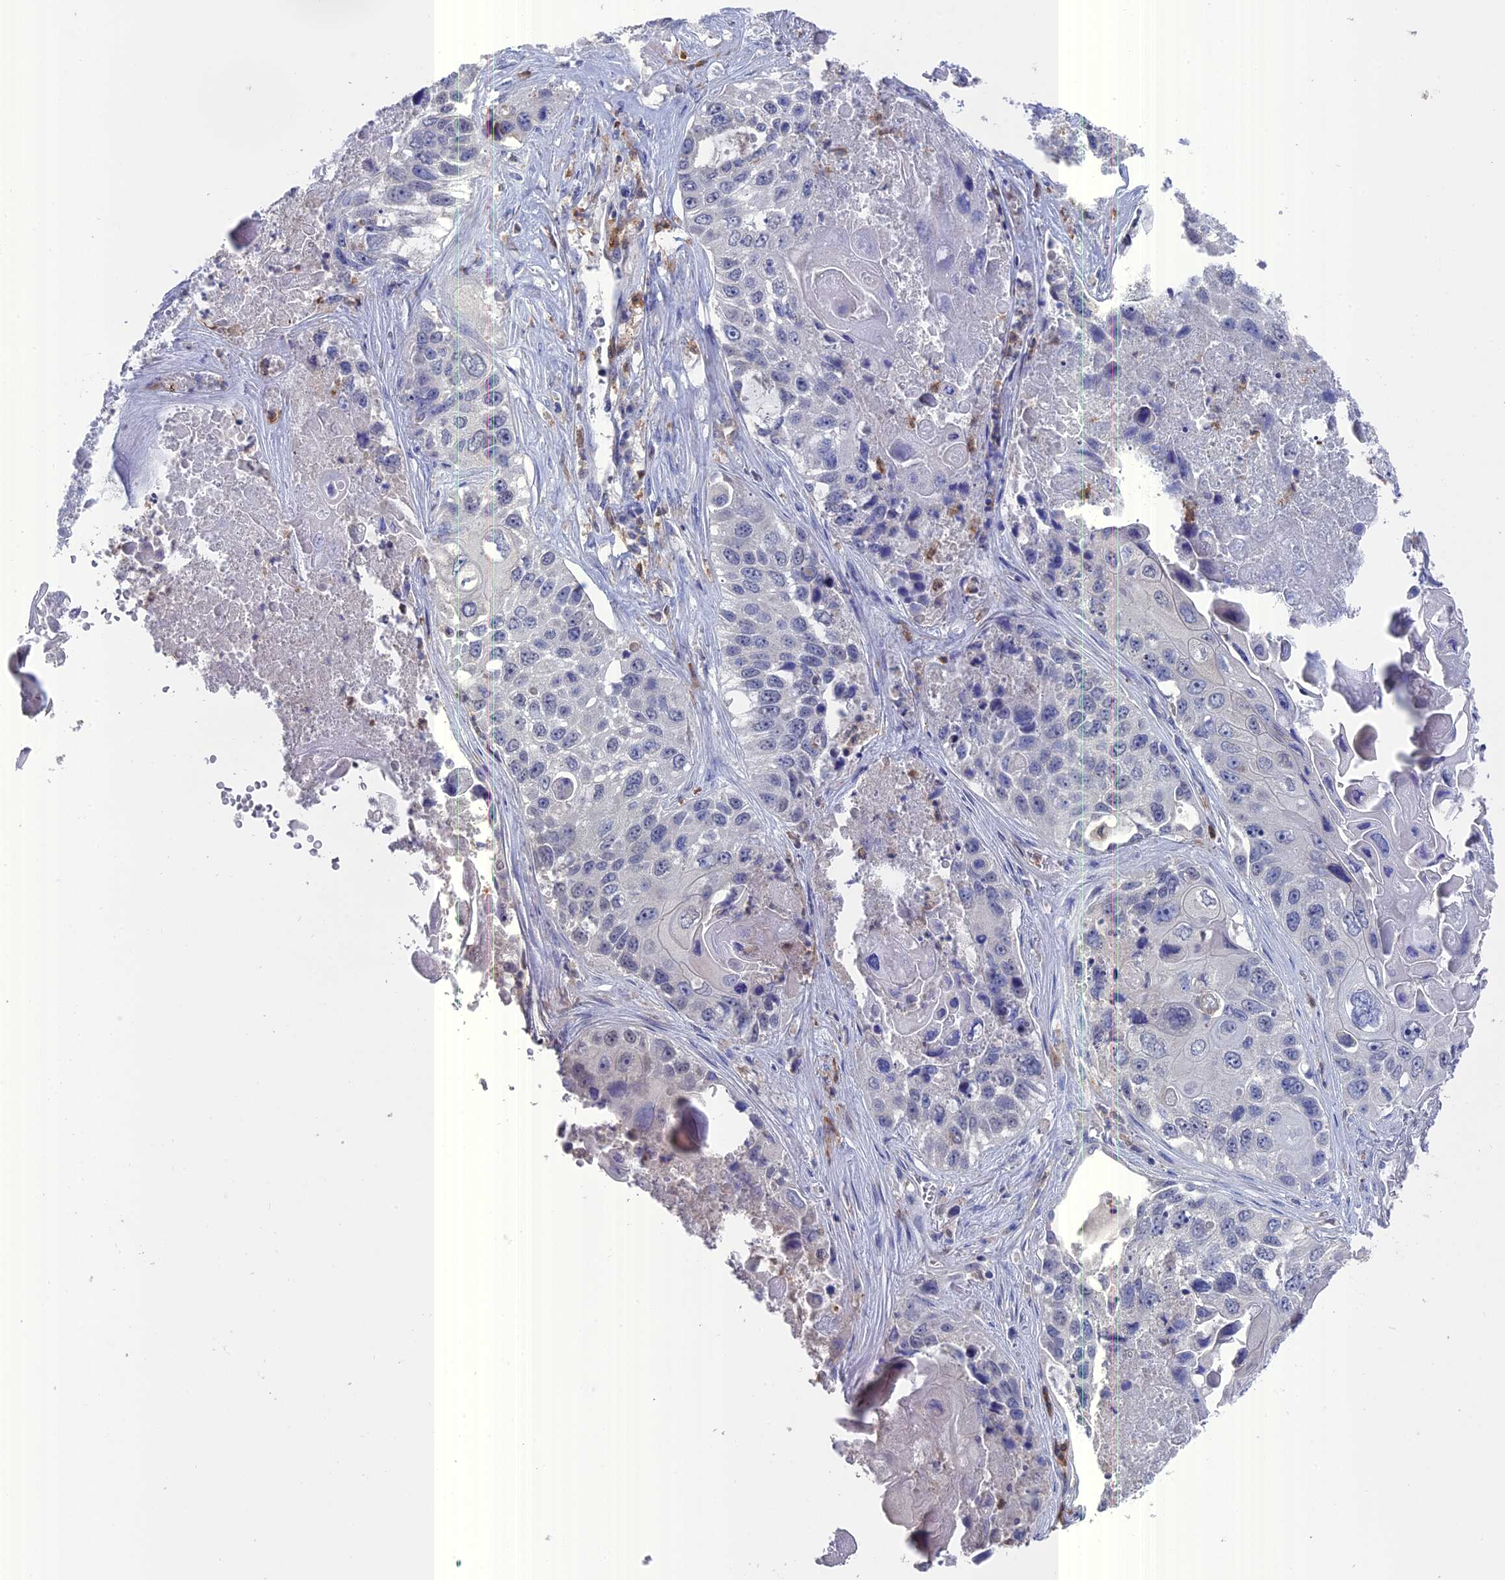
{"staining": {"intensity": "negative", "quantity": "none", "location": "none"}, "tissue": "lung cancer", "cell_type": "Tumor cells", "image_type": "cancer", "snomed": [{"axis": "morphology", "description": "Squamous cell carcinoma, NOS"}, {"axis": "topography", "description": "Lung"}], "caption": "There is no significant positivity in tumor cells of squamous cell carcinoma (lung).", "gene": "NCF4", "patient": {"sex": "male", "age": 61}}